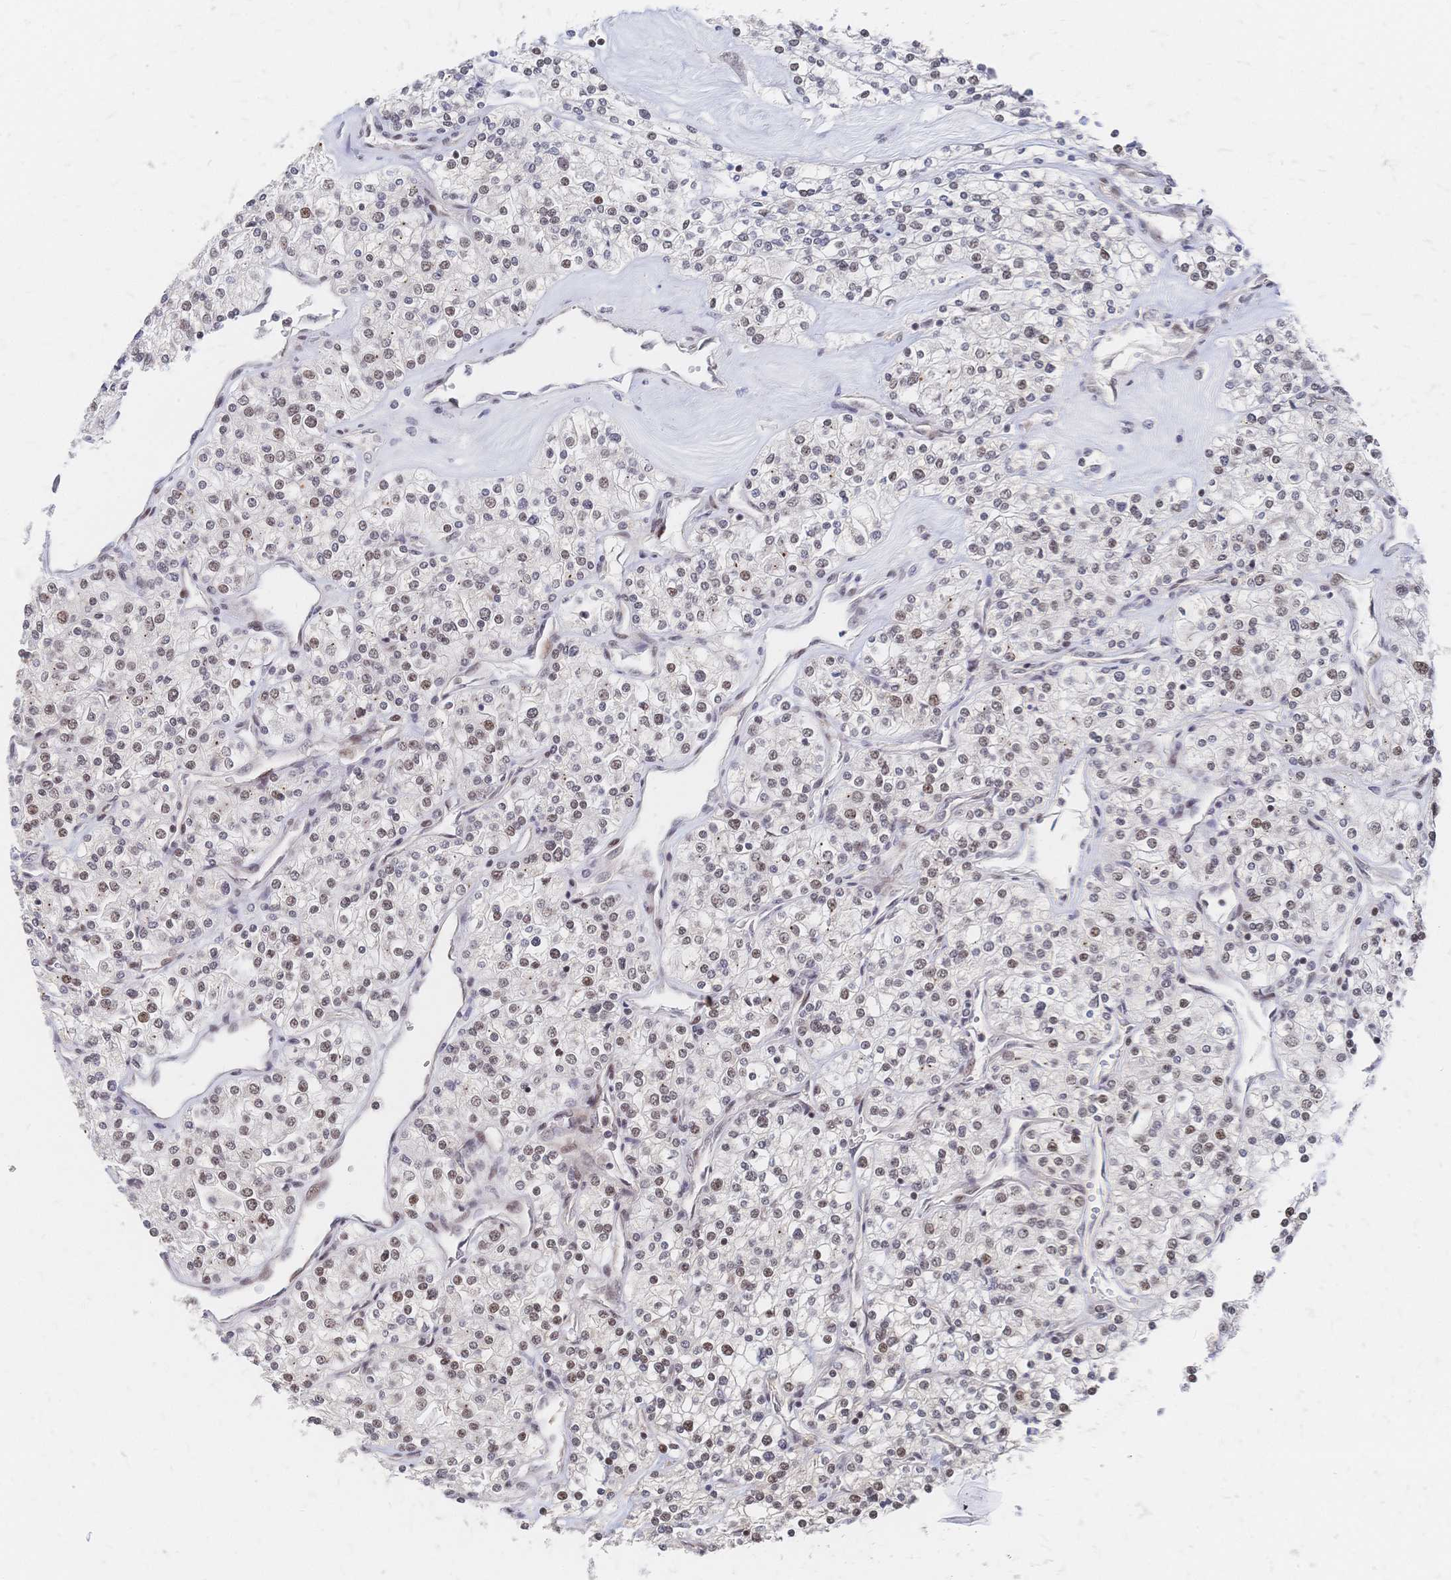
{"staining": {"intensity": "weak", "quantity": "25%-75%", "location": "nuclear"}, "tissue": "renal cancer", "cell_type": "Tumor cells", "image_type": "cancer", "snomed": [{"axis": "morphology", "description": "Adenocarcinoma, NOS"}, {"axis": "topography", "description": "Kidney"}], "caption": "The immunohistochemical stain labels weak nuclear staining in tumor cells of adenocarcinoma (renal) tissue.", "gene": "NELFA", "patient": {"sex": "male", "age": 80}}